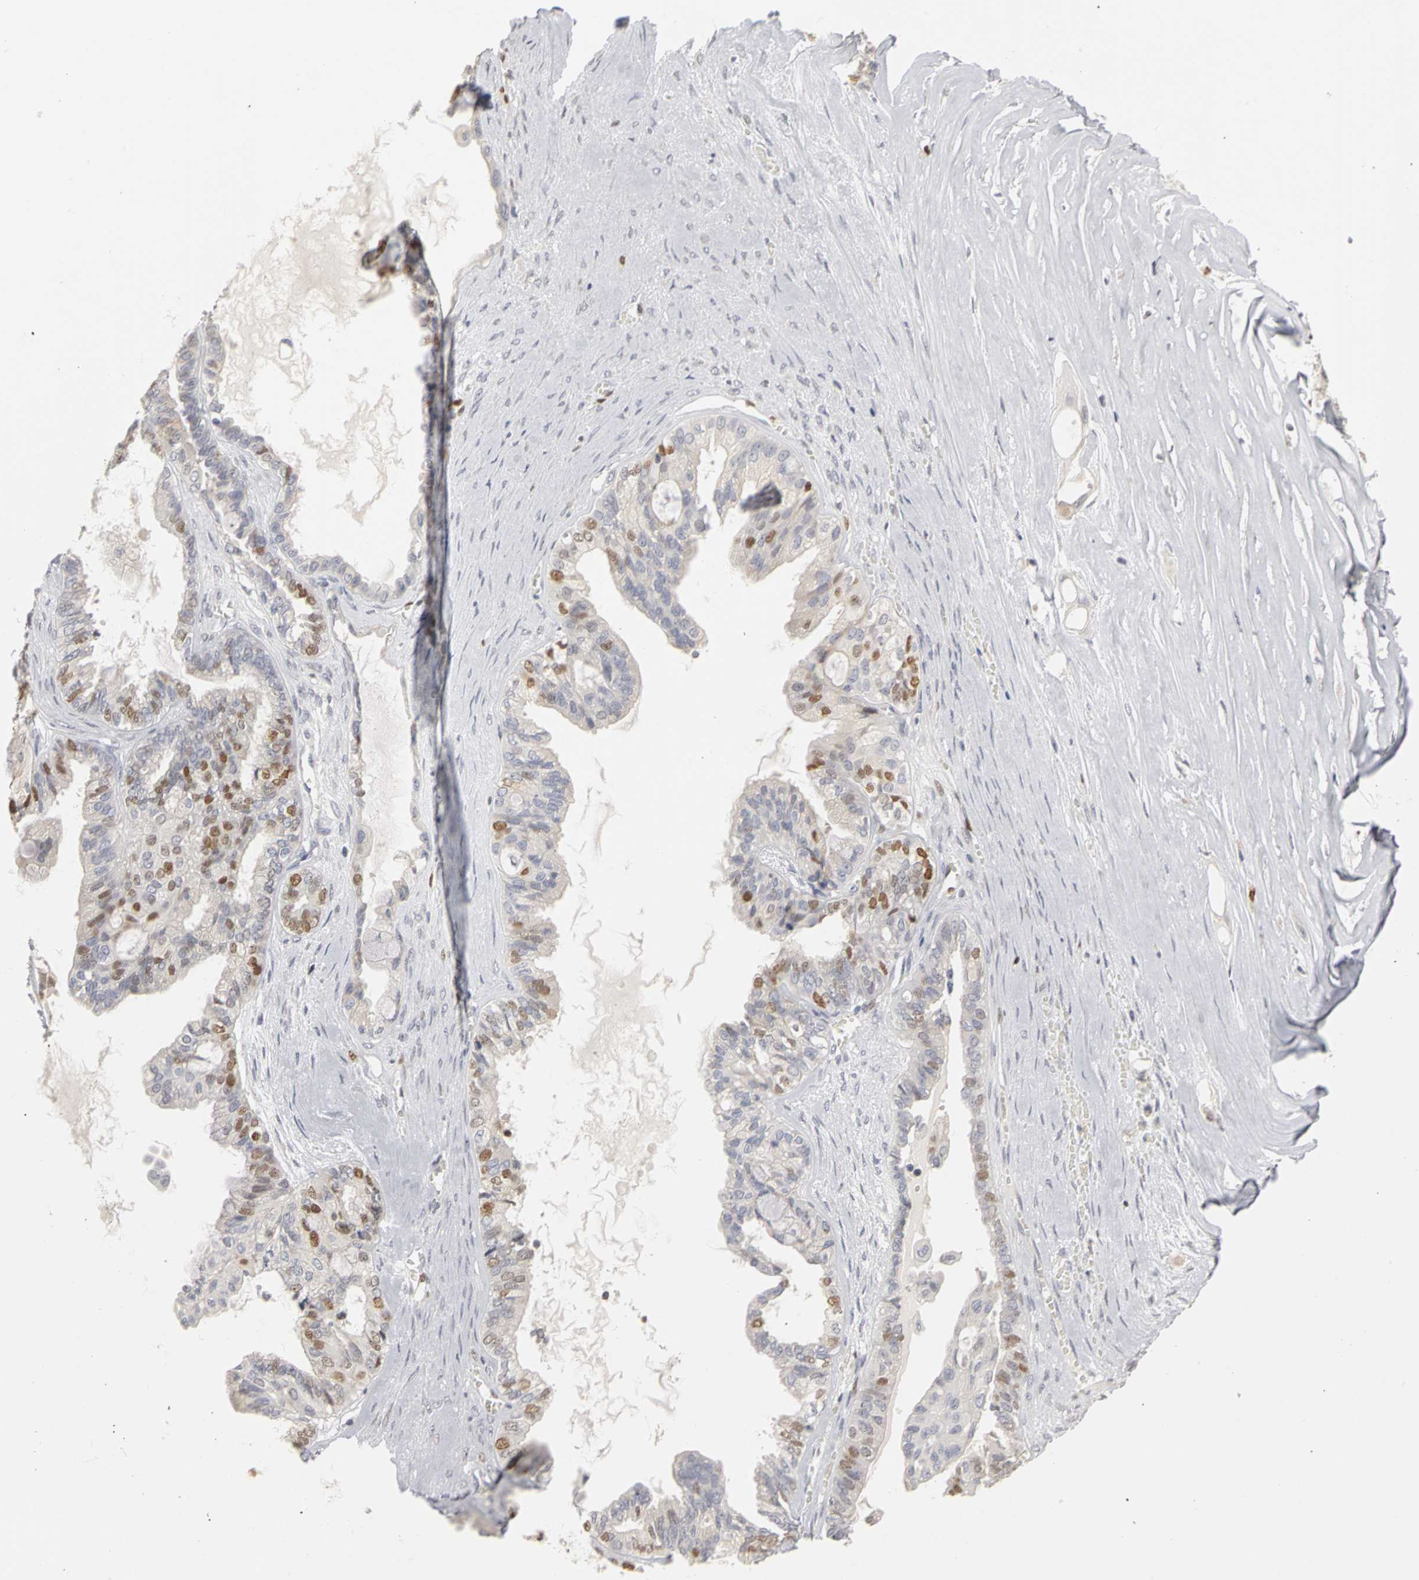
{"staining": {"intensity": "moderate", "quantity": "<25%", "location": "nuclear"}, "tissue": "ovarian cancer", "cell_type": "Tumor cells", "image_type": "cancer", "snomed": [{"axis": "morphology", "description": "Carcinoma, NOS"}, {"axis": "morphology", "description": "Carcinoma, endometroid"}, {"axis": "topography", "description": "Ovary"}], "caption": "Ovarian cancer (carcinoma) stained for a protein shows moderate nuclear positivity in tumor cells.", "gene": "MCM6", "patient": {"sex": "female", "age": 50}}